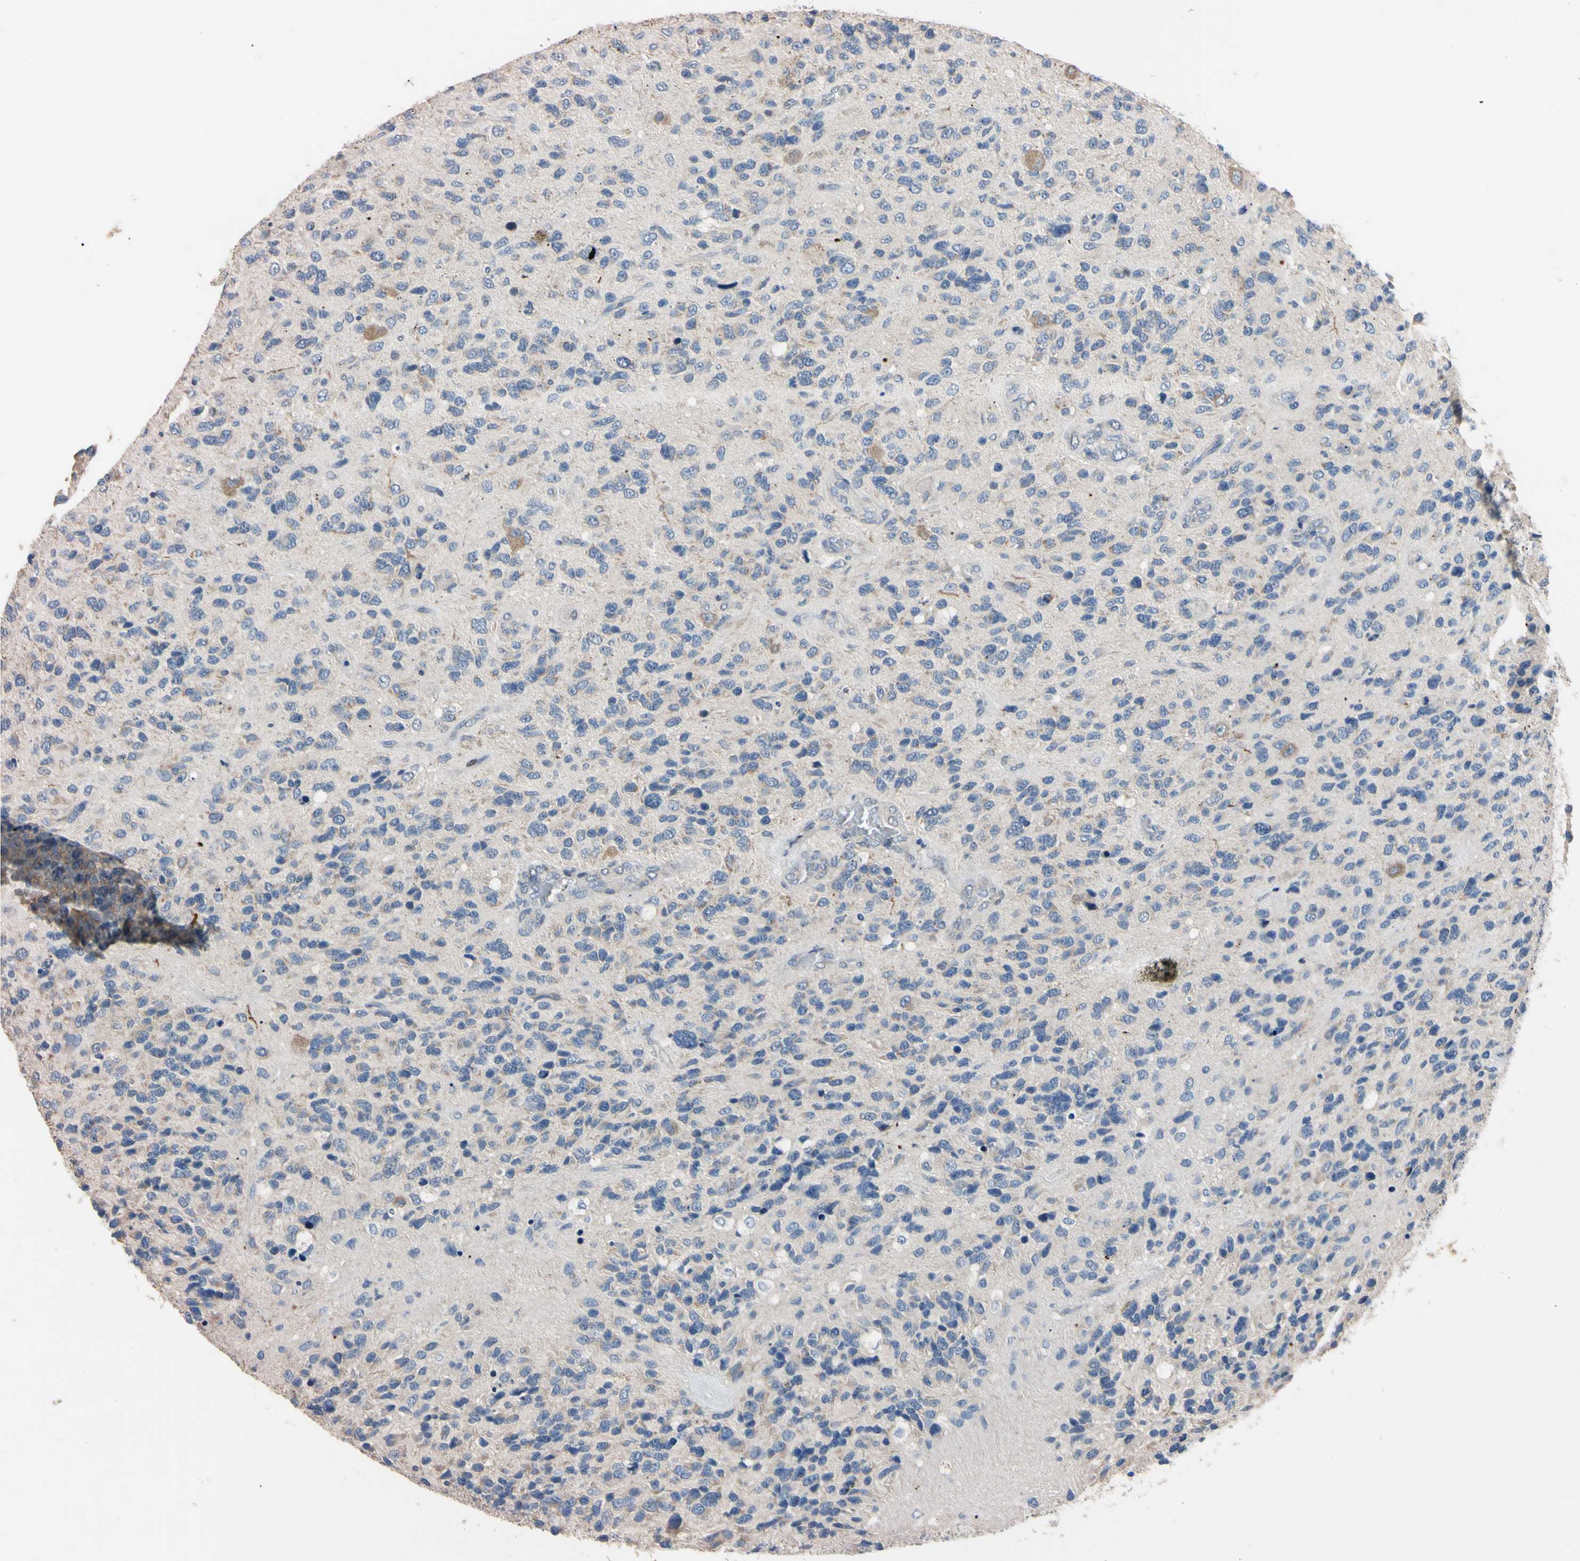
{"staining": {"intensity": "negative", "quantity": "none", "location": "none"}, "tissue": "glioma", "cell_type": "Tumor cells", "image_type": "cancer", "snomed": [{"axis": "morphology", "description": "Glioma, malignant, High grade"}, {"axis": "topography", "description": "Brain"}], "caption": "A micrograph of human malignant glioma (high-grade) is negative for staining in tumor cells.", "gene": "PNKD", "patient": {"sex": "female", "age": 58}}